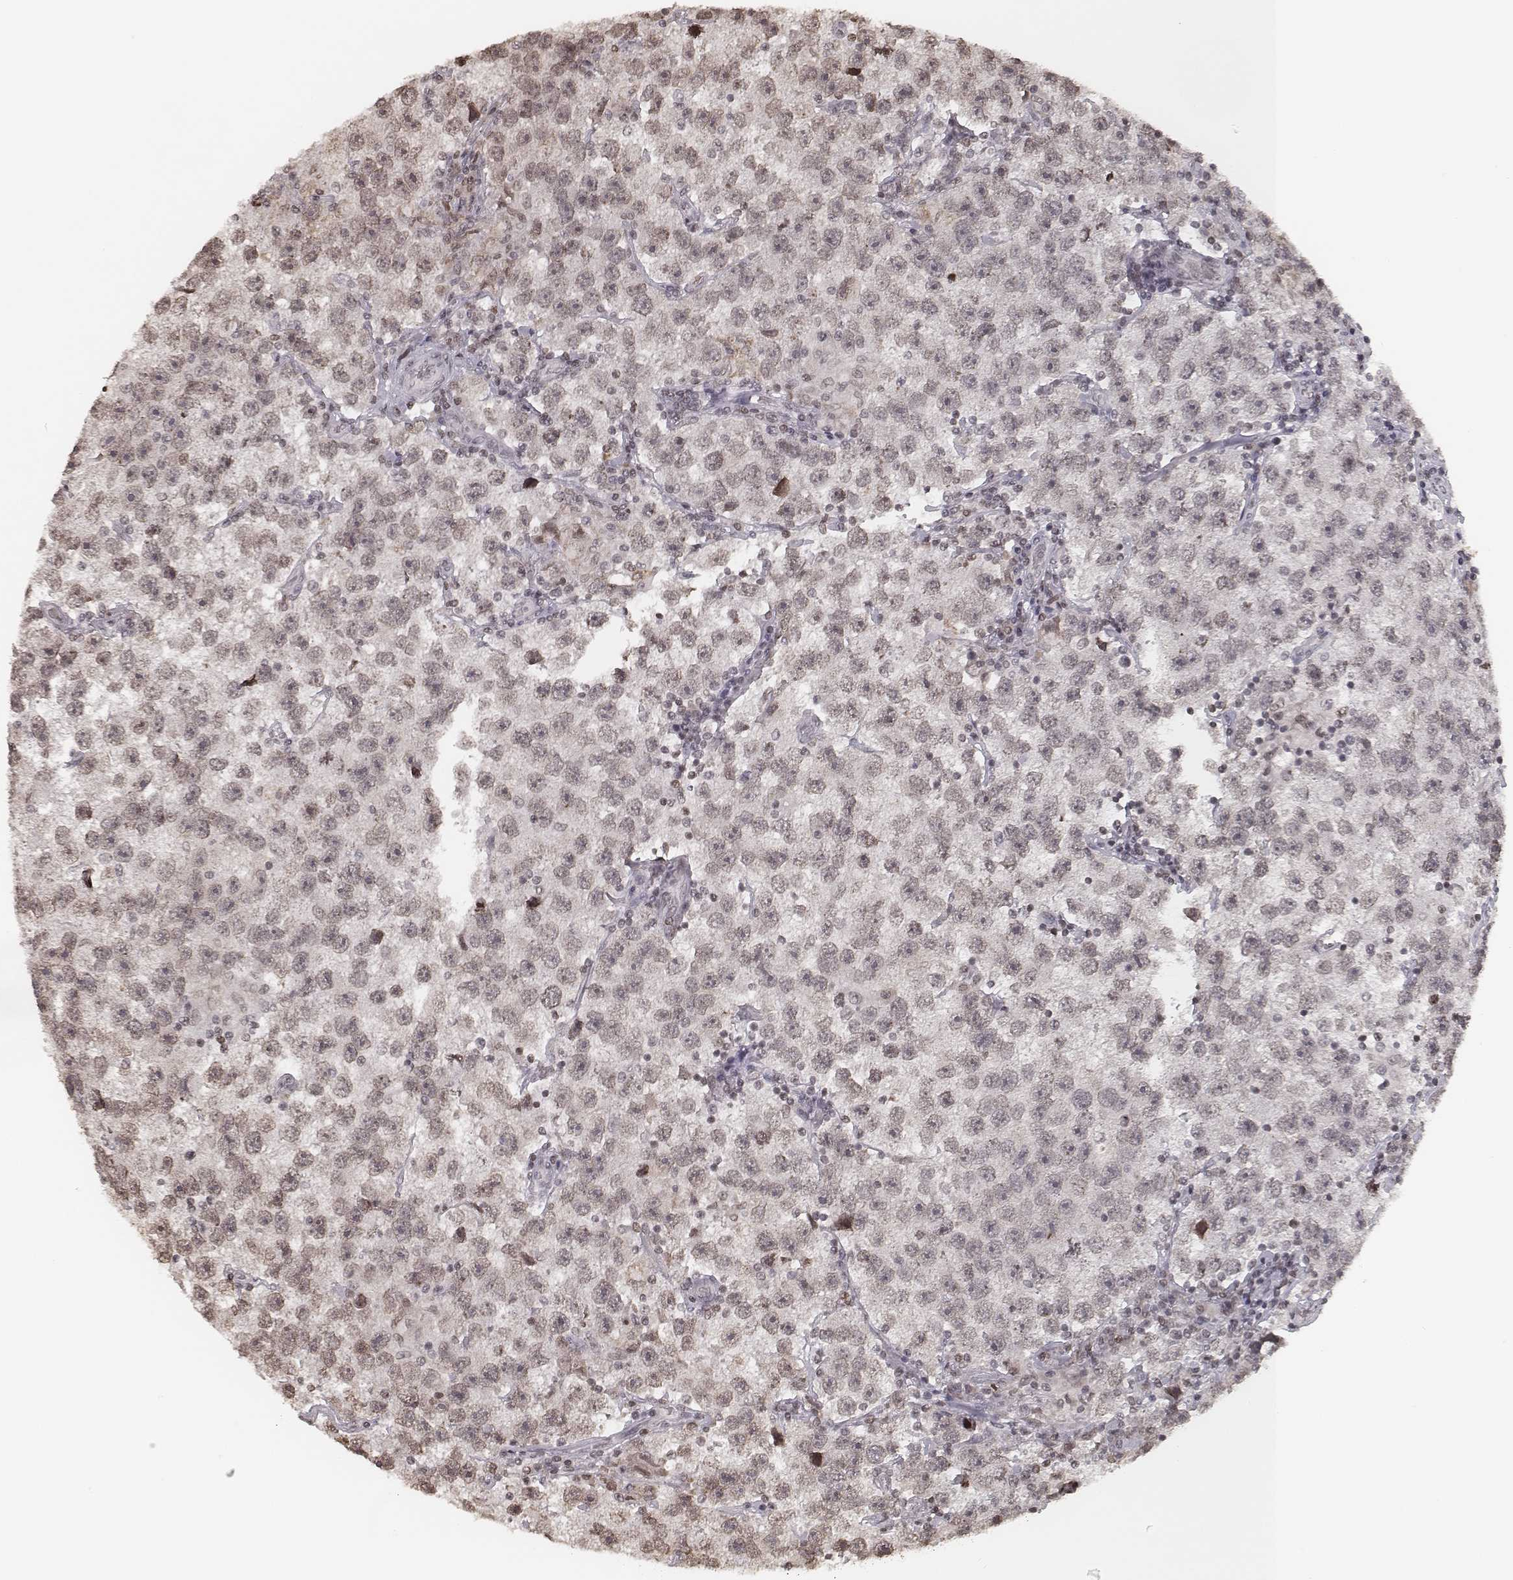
{"staining": {"intensity": "negative", "quantity": "none", "location": "none"}, "tissue": "testis cancer", "cell_type": "Tumor cells", "image_type": "cancer", "snomed": [{"axis": "morphology", "description": "Seminoma, NOS"}, {"axis": "topography", "description": "Testis"}], "caption": "Immunohistochemical staining of seminoma (testis) demonstrates no significant positivity in tumor cells.", "gene": "HMGA2", "patient": {"sex": "male", "age": 26}}